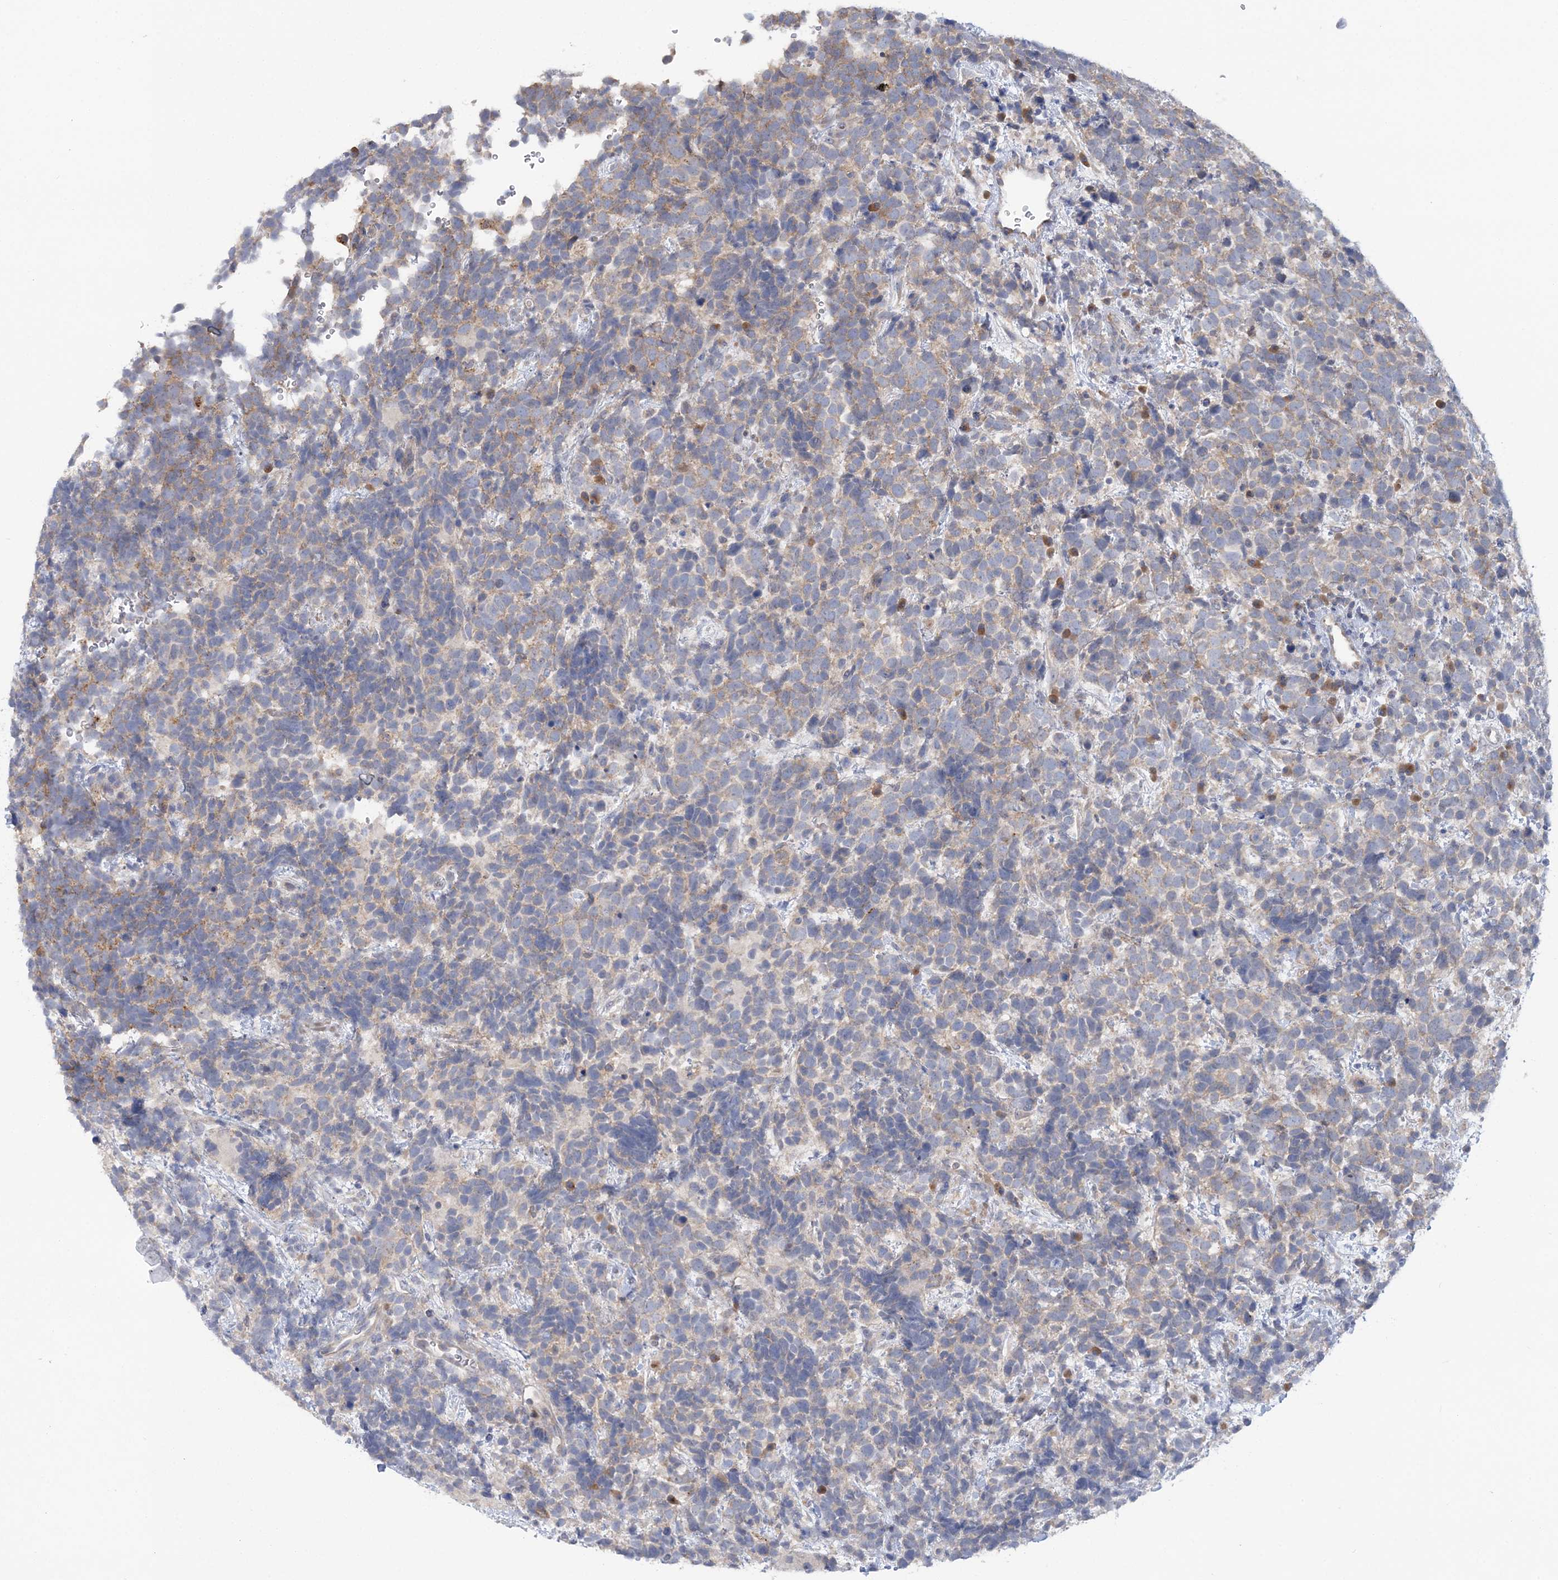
{"staining": {"intensity": "weak", "quantity": "25%-75%", "location": "cytoplasmic/membranous"}, "tissue": "urothelial cancer", "cell_type": "Tumor cells", "image_type": "cancer", "snomed": [{"axis": "morphology", "description": "Urothelial carcinoma, High grade"}, {"axis": "topography", "description": "Urinary bladder"}], "caption": "Immunohistochemistry (IHC) photomicrograph of neoplastic tissue: urothelial cancer stained using IHC displays low levels of weak protein expression localized specifically in the cytoplasmic/membranous of tumor cells, appearing as a cytoplasmic/membranous brown color.", "gene": "MMADHC", "patient": {"sex": "female", "age": 82}}